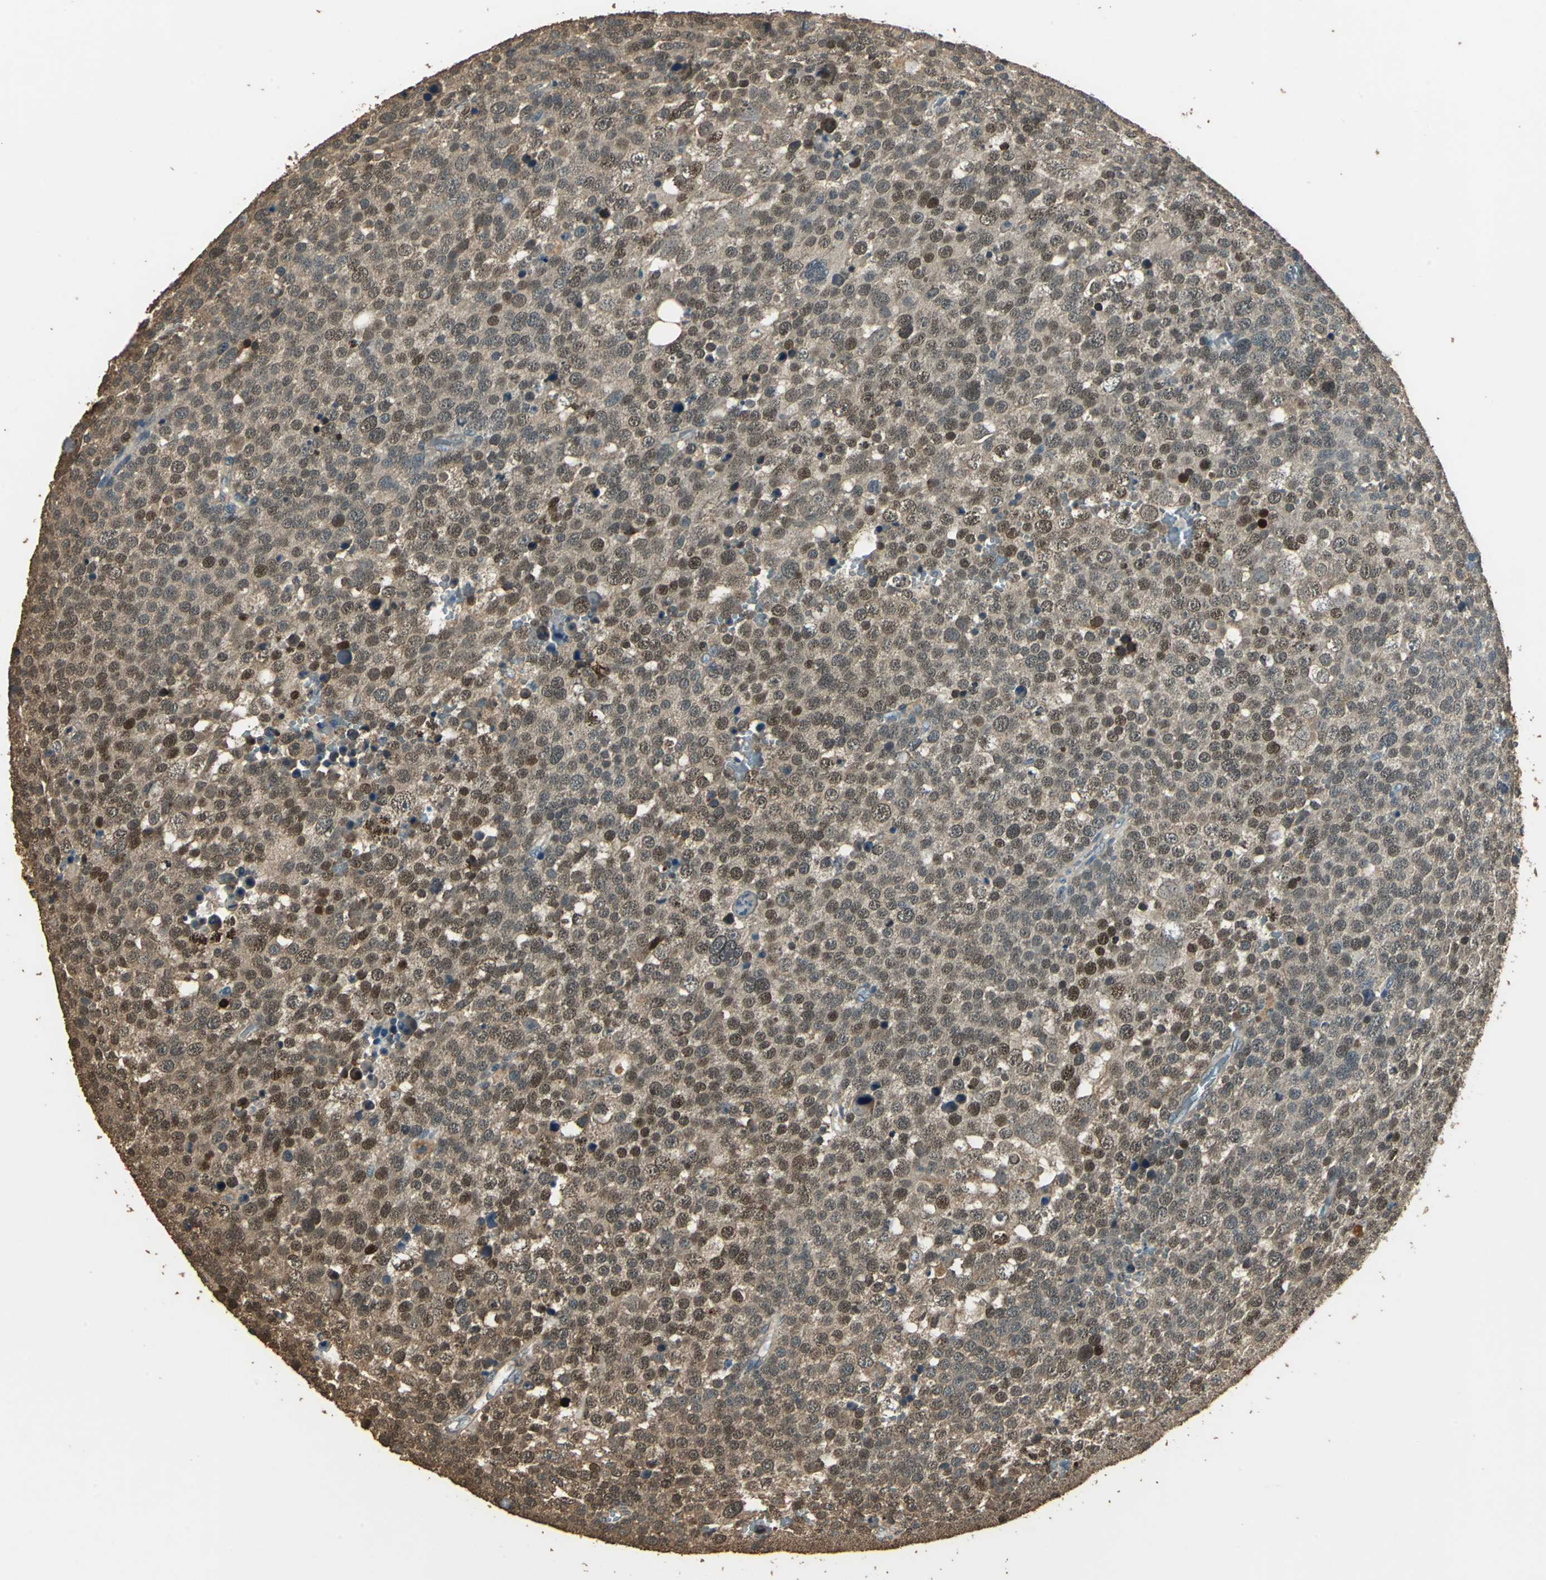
{"staining": {"intensity": "moderate", "quantity": ">75%", "location": "cytoplasmic/membranous,nuclear"}, "tissue": "testis cancer", "cell_type": "Tumor cells", "image_type": "cancer", "snomed": [{"axis": "morphology", "description": "Seminoma, NOS"}, {"axis": "topography", "description": "Testis"}], "caption": "Protein analysis of testis cancer tissue demonstrates moderate cytoplasmic/membranous and nuclear positivity in about >75% of tumor cells.", "gene": "TMPRSS4", "patient": {"sex": "male", "age": 71}}